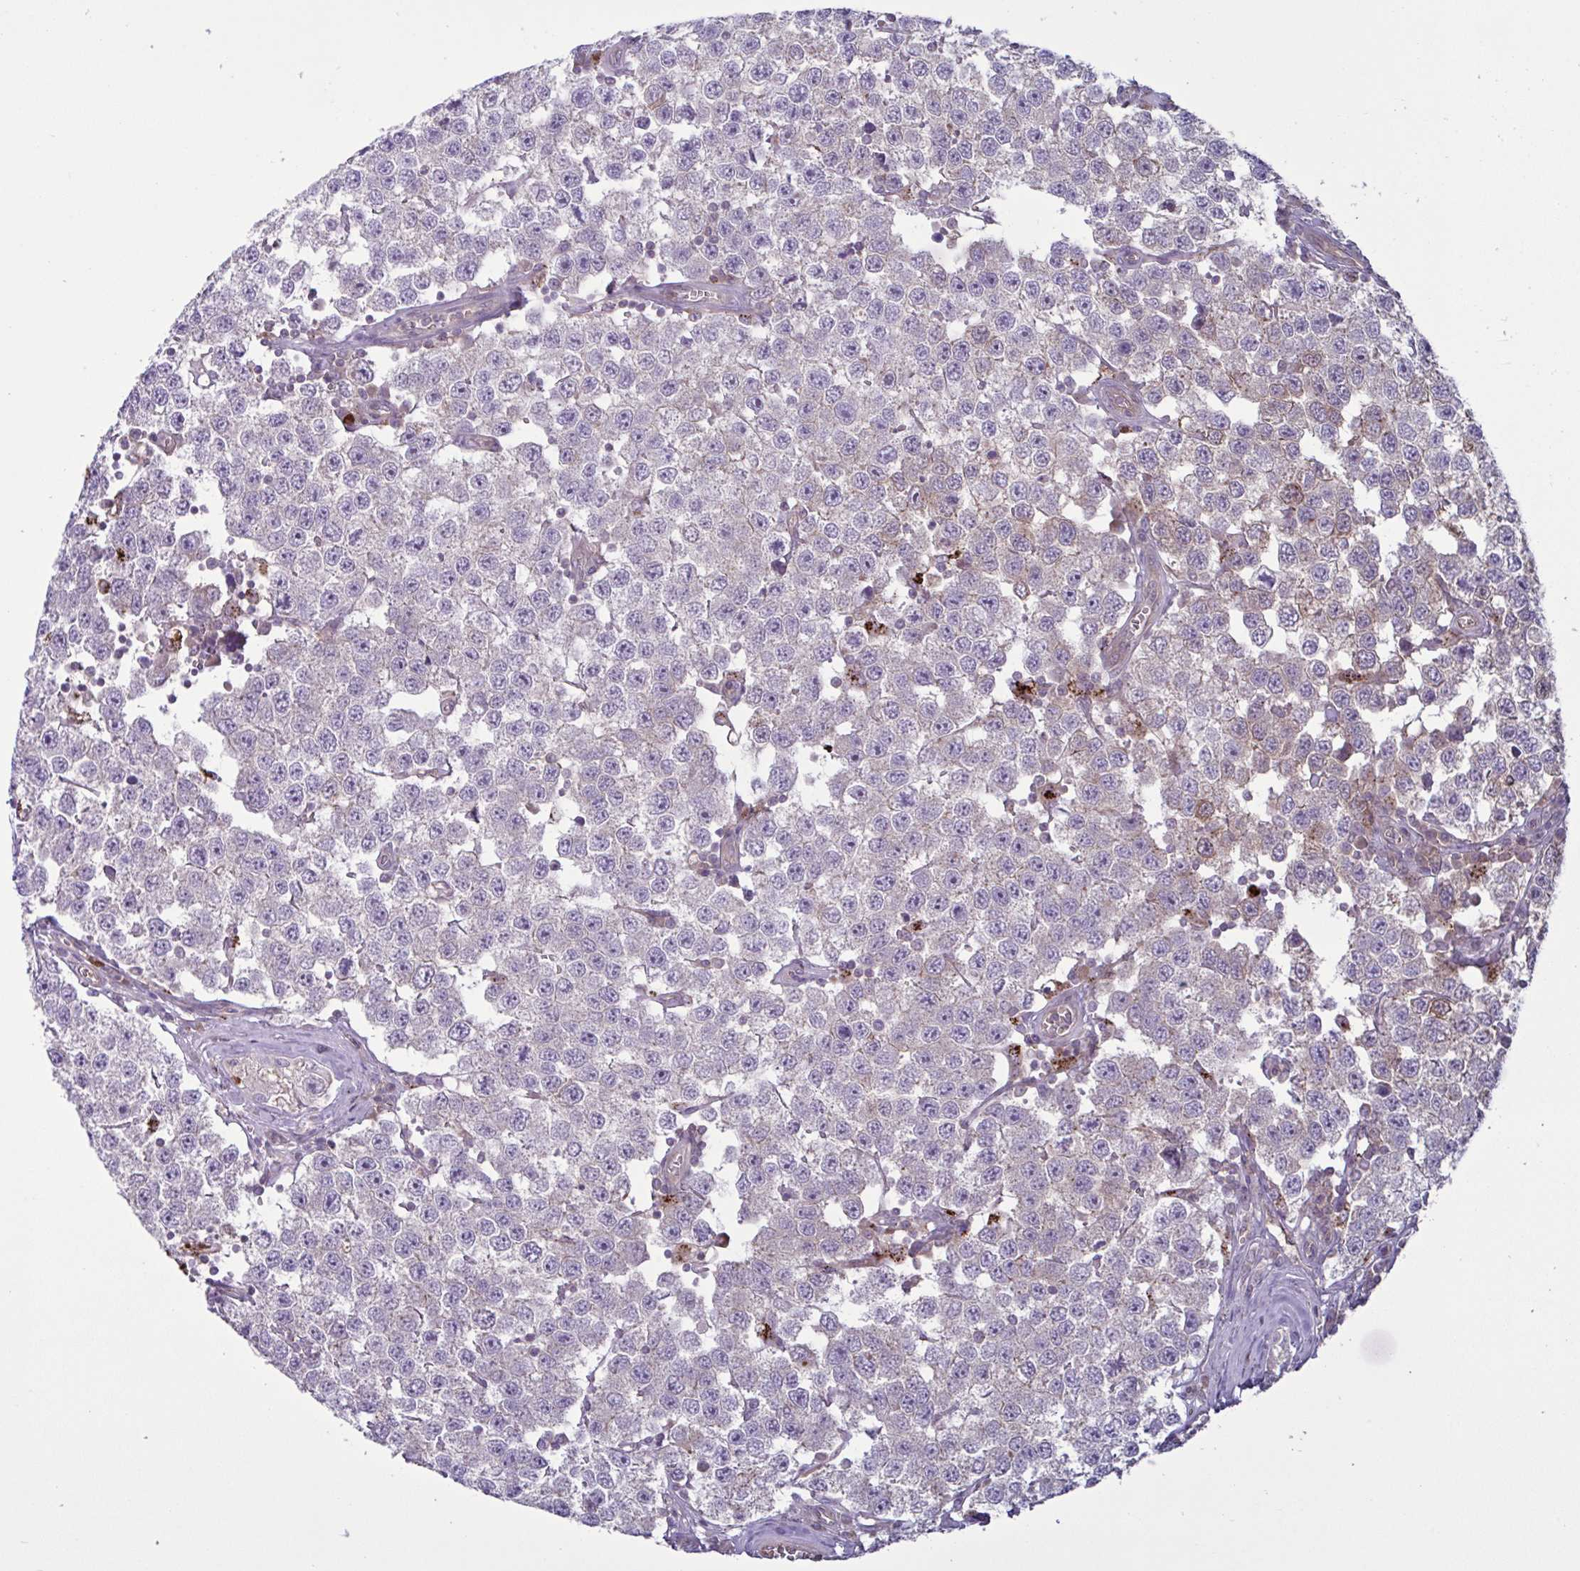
{"staining": {"intensity": "negative", "quantity": "none", "location": "none"}, "tissue": "testis cancer", "cell_type": "Tumor cells", "image_type": "cancer", "snomed": [{"axis": "morphology", "description": "Seminoma, NOS"}, {"axis": "topography", "description": "Testis"}], "caption": "Immunohistochemical staining of human testis cancer shows no significant positivity in tumor cells. Nuclei are stained in blue.", "gene": "GLTP", "patient": {"sex": "male", "age": 34}}